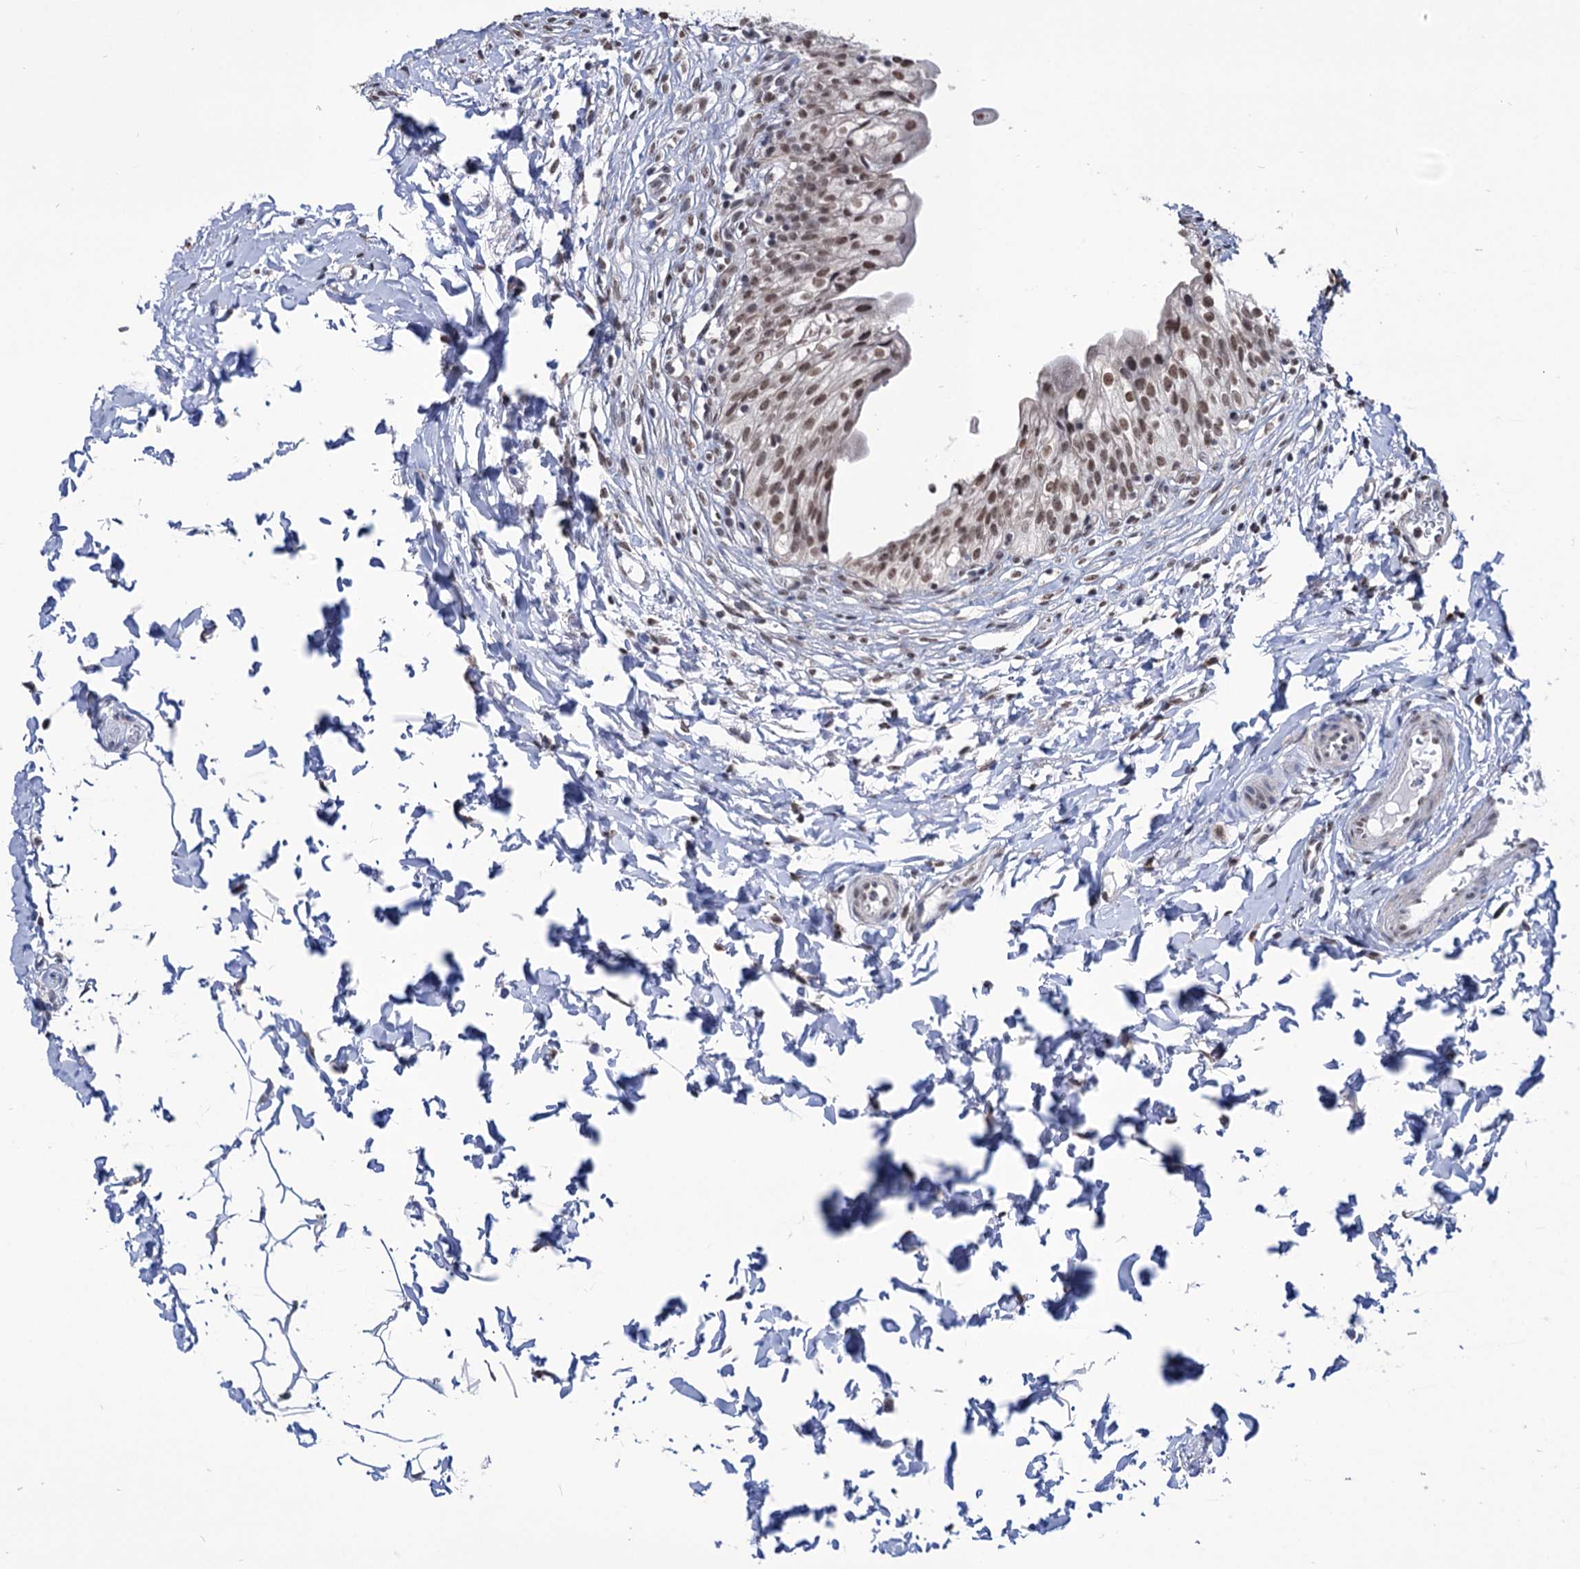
{"staining": {"intensity": "moderate", "quantity": ">75%", "location": "nuclear"}, "tissue": "urinary bladder", "cell_type": "Urothelial cells", "image_type": "normal", "snomed": [{"axis": "morphology", "description": "Normal tissue, NOS"}, {"axis": "topography", "description": "Urinary bladder"}], "caption": "Urothelial cells demonstrate medium levels of moderate nuclear staining in about >75% of cells in benign urinary bladder. The staining was performed using DAB (3,3'-diaminobenzidine) to visualize the protein expression in brown, while the nuclei were stained in blue with hematoxylin (Magnification: 20x).", "gene": "ABHD10", "patient": {"sex": "male", "age": 55}}